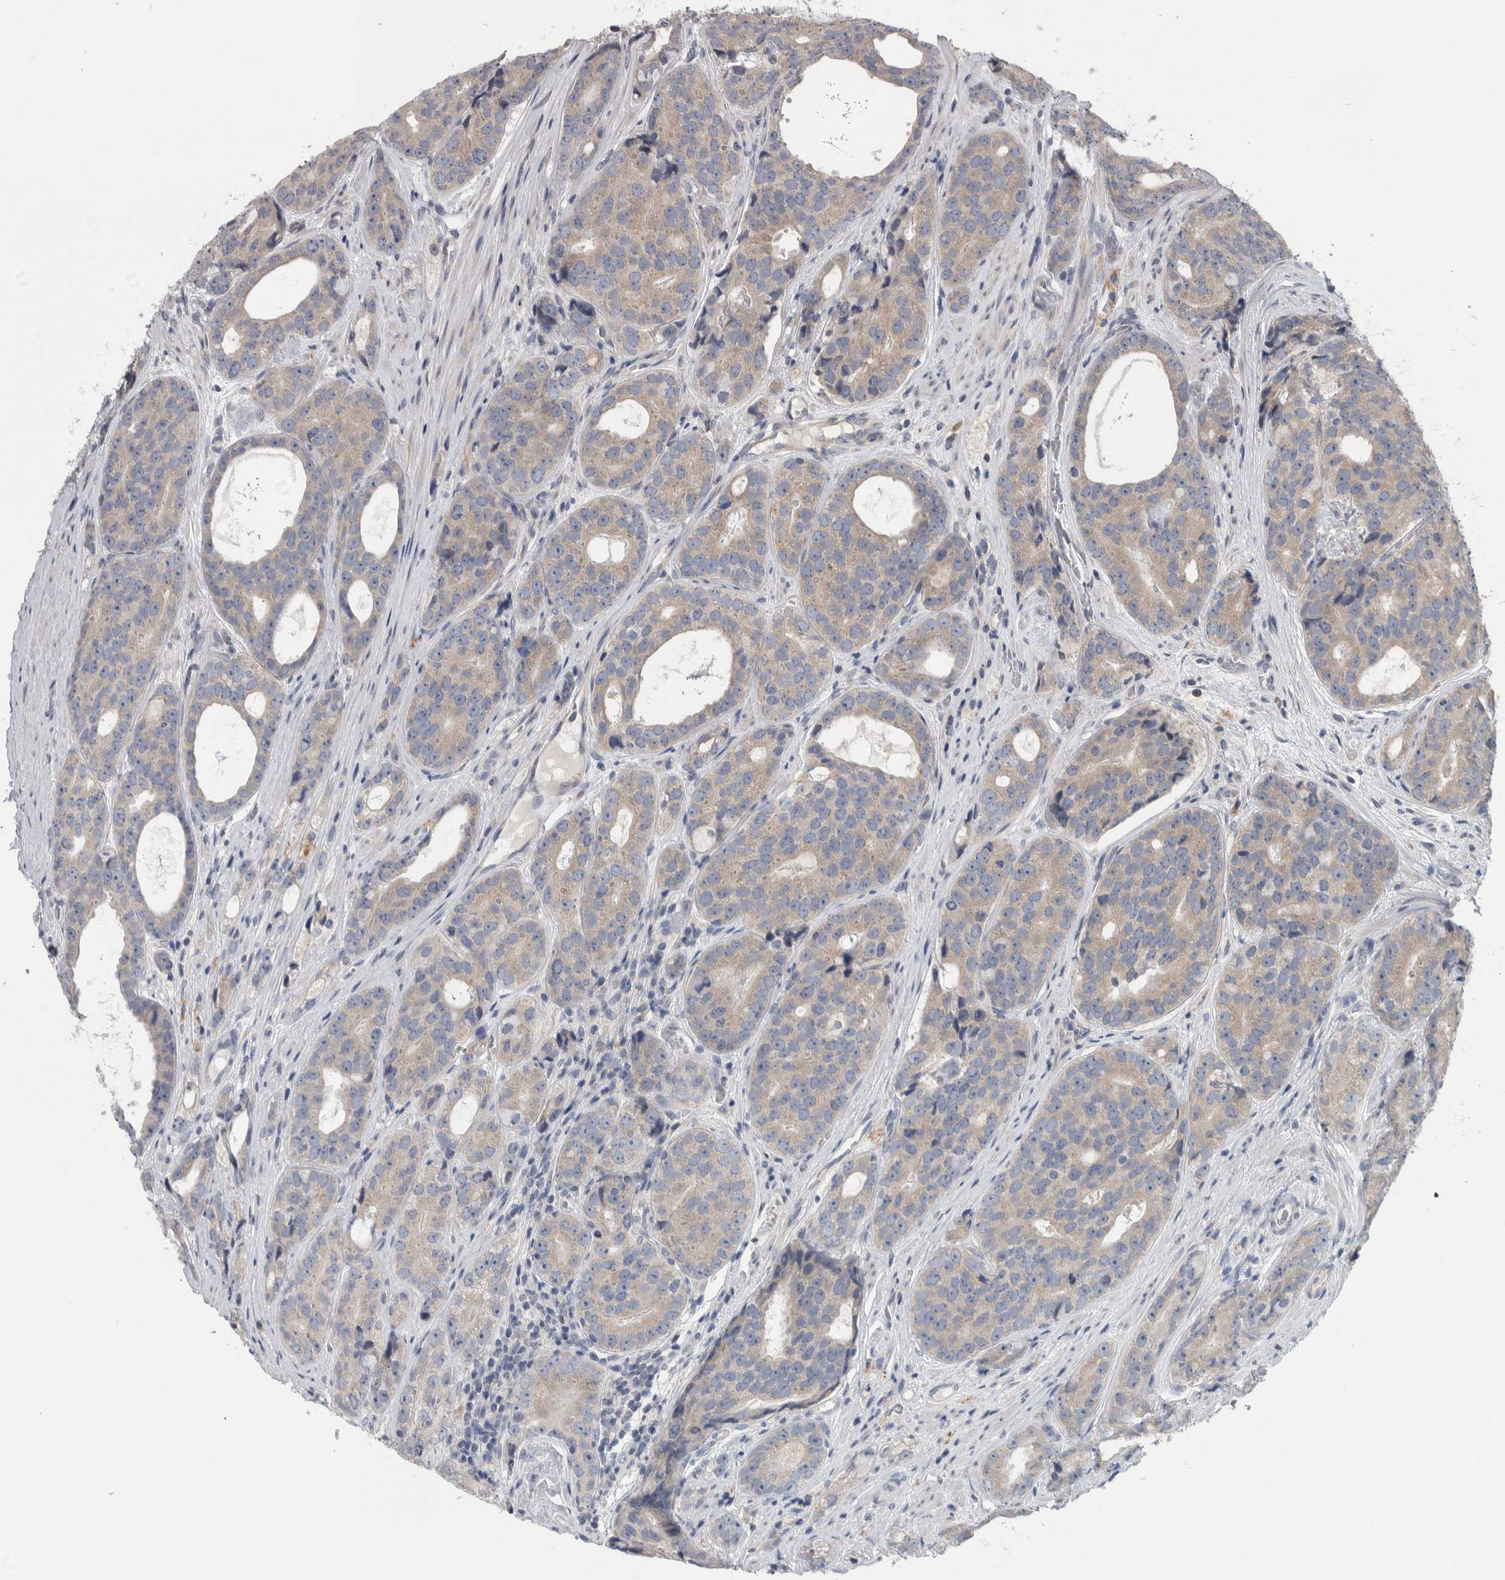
{"staining": {"intensity": "weak", "quantity": "25%-75%", "location": "cytoplasmic/membranous"}, "tissue": "prostate cancer", "cell_type": "Tumor cells", "image_type": "cancer", "snomed": [{"axis": "morphology", "description": "Adenocarcinoma, High grade"}, {"axis": "topography", "description": "Prostate"}], "caption": "Tumor cells demonstrate weak cytoplasmic/membranous staining in about 25%-75% of cells in adenocarcinoma (high-grade) (prostate).", "gene": "SRP68", "patient": {"sex": "male", "age": 56}}